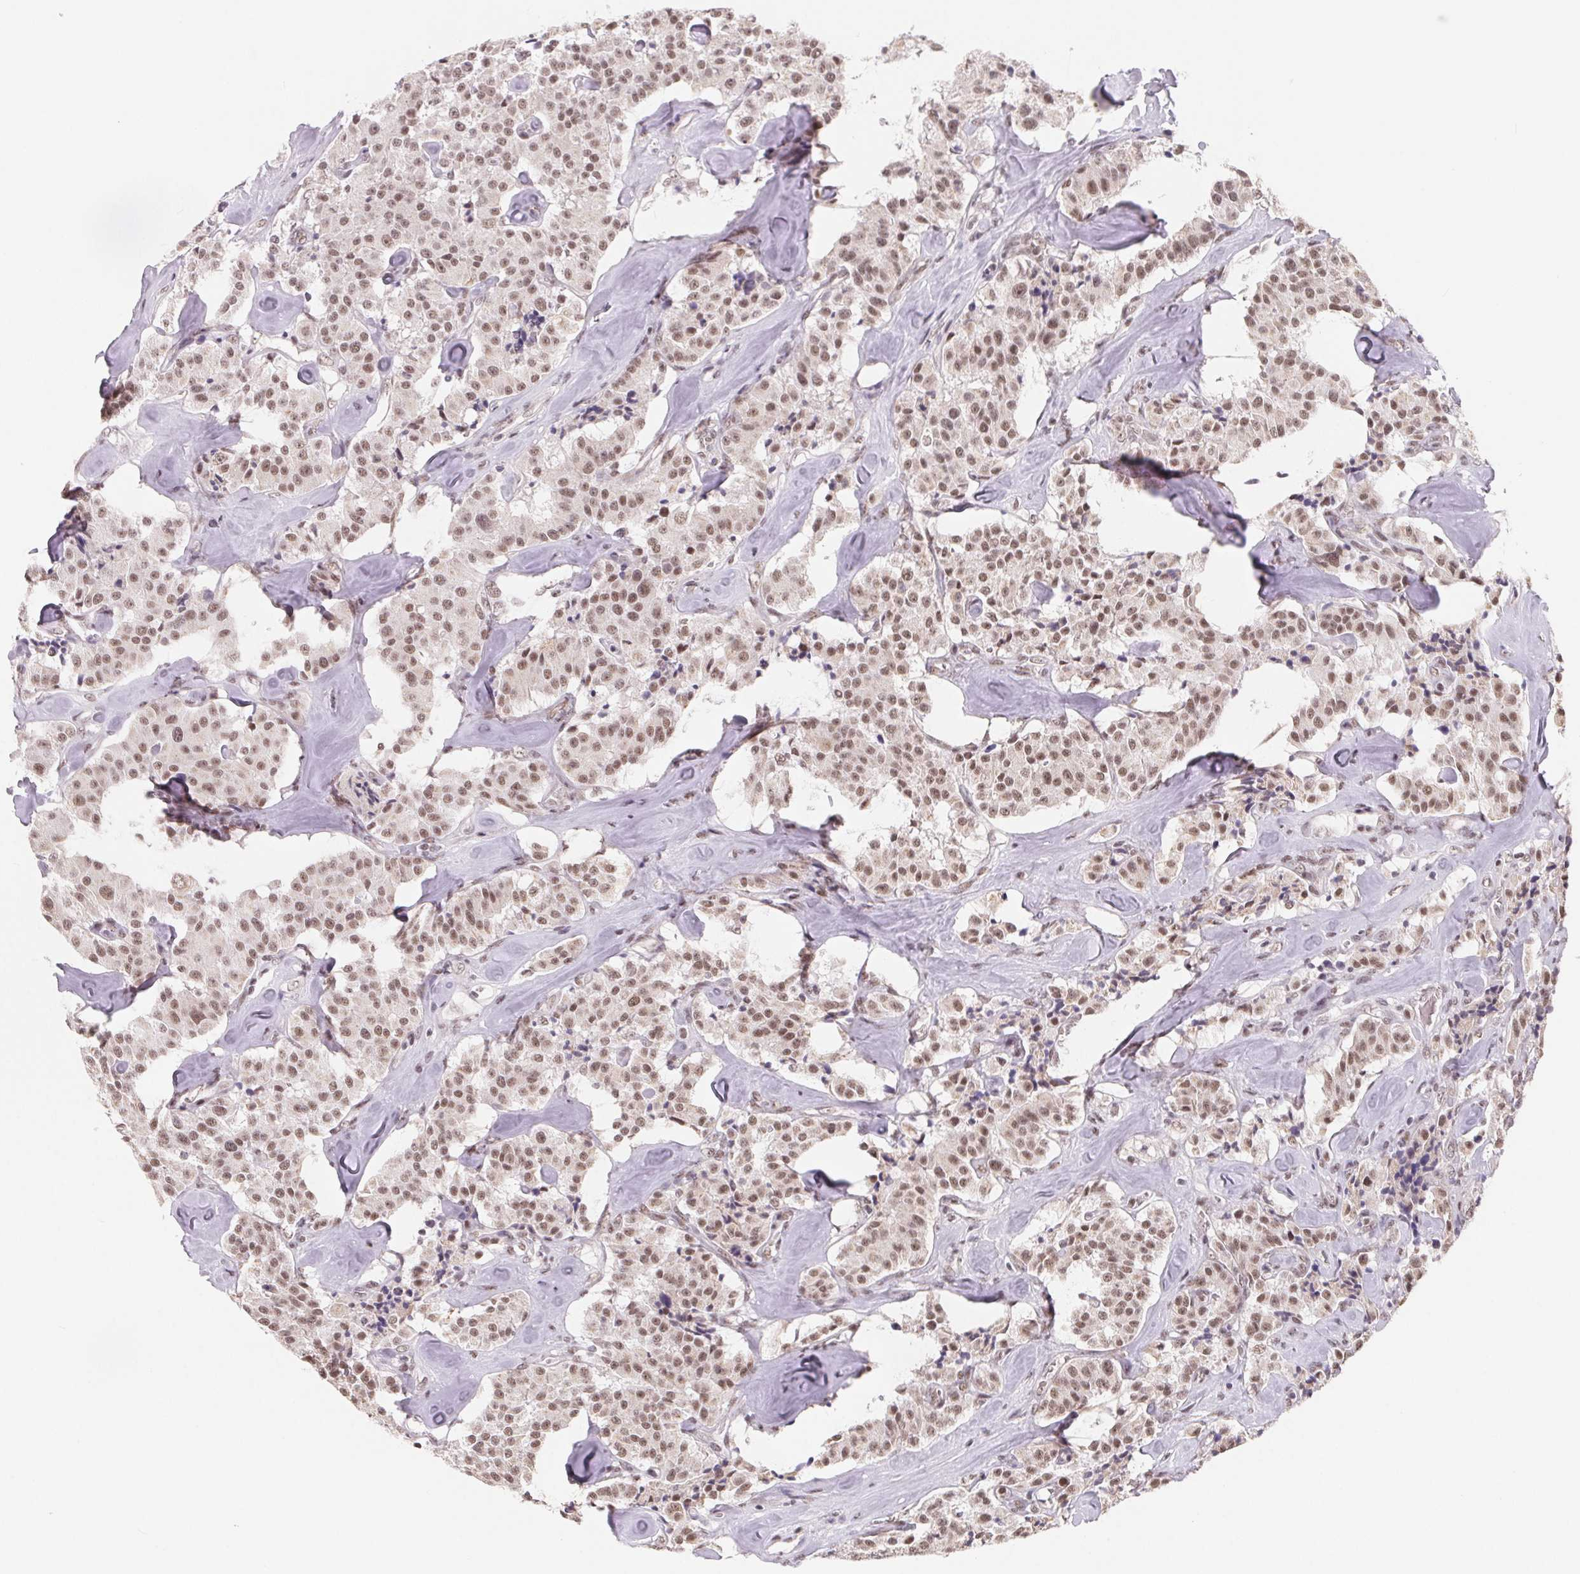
{"staining": {"intensity": "weak", "quantity": ">75%", "location": "nuclear"}, "tissue": "carcinoid", "cell_type": "Tumor cells", "image_type": "cancer", "snomed": [{"axis": "morphology", "description": "Carcinoid, malignant, NOS"}, {"axis": "topography", "description": "Pancreas"}], "caption": "Brown immunohistochemical staining in carcinoid (malignant) demonstrates weak nuclear positivity in about >75% of tumor cells.", "gene": "TCERG1", "patient": {"sex": "male", "age": 41}}